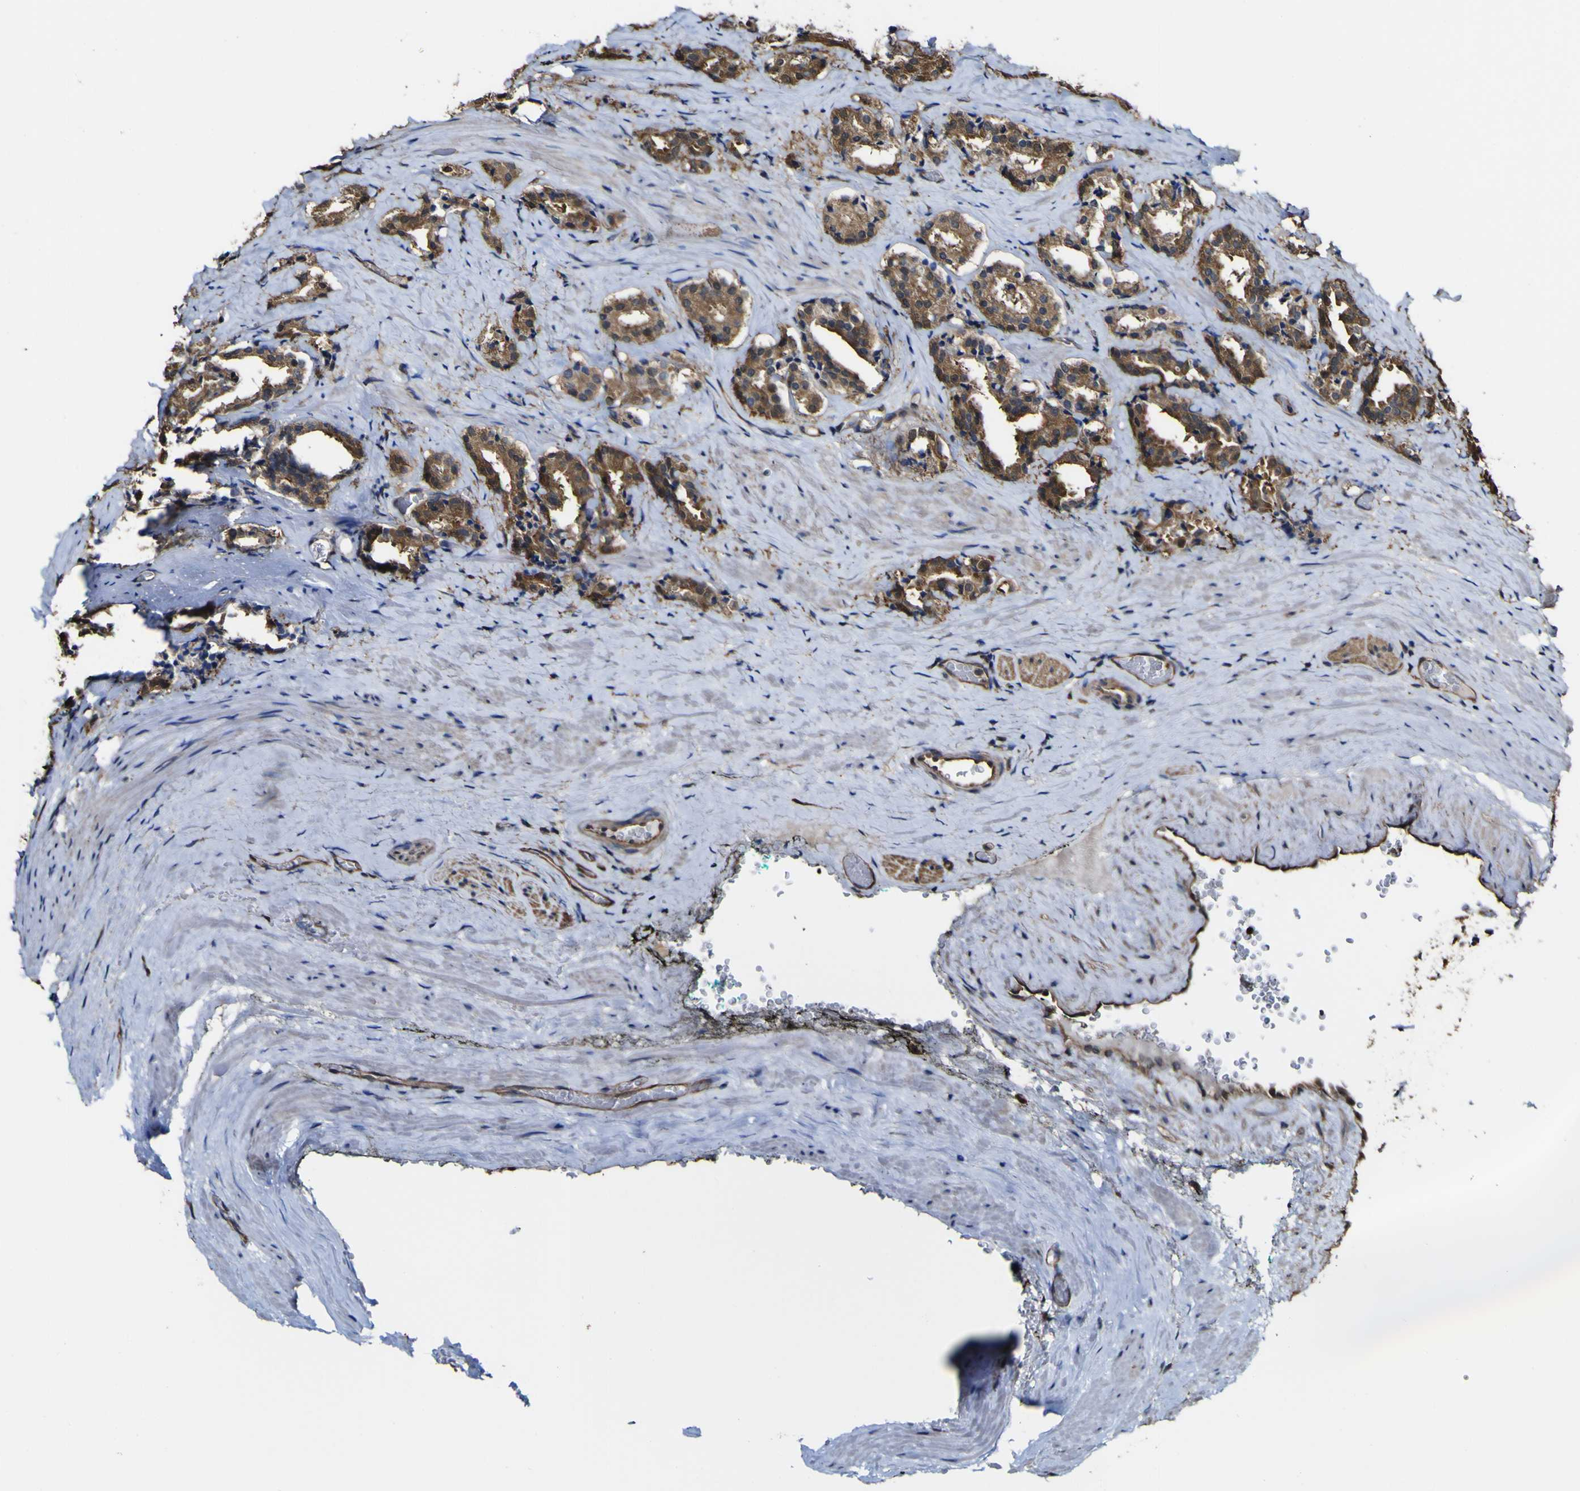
{"staining": {"intensity": "moderate", "quantity": ">75%", "location": "cytoplasmic/membranous"}, "tissue": "prostate cancer", "cell_type": "Tumor cells", "image_type": "cancer", "snomed": [{"axis": "morphology", "description": "Adenocarcinoma, High grade"}, {"axis": "topography", "description": "Prostate"}], "caption": "High-magnification brightfield microscopy of prostate cancer stained with DAB (3,3'-diaminobenzidine) (brown) and counterstained with hematoxylin (blue). tumor cells exhibit moderate cytoplasmic/membranous positivity is seen in about>75% of cells. The staining was performed using DAB, with brown indicating positive protein expression. Nuclei are stained blue with hematoxylin.", "gene": "PTPRR", "patient": {"sex": "male", "age": 60}}